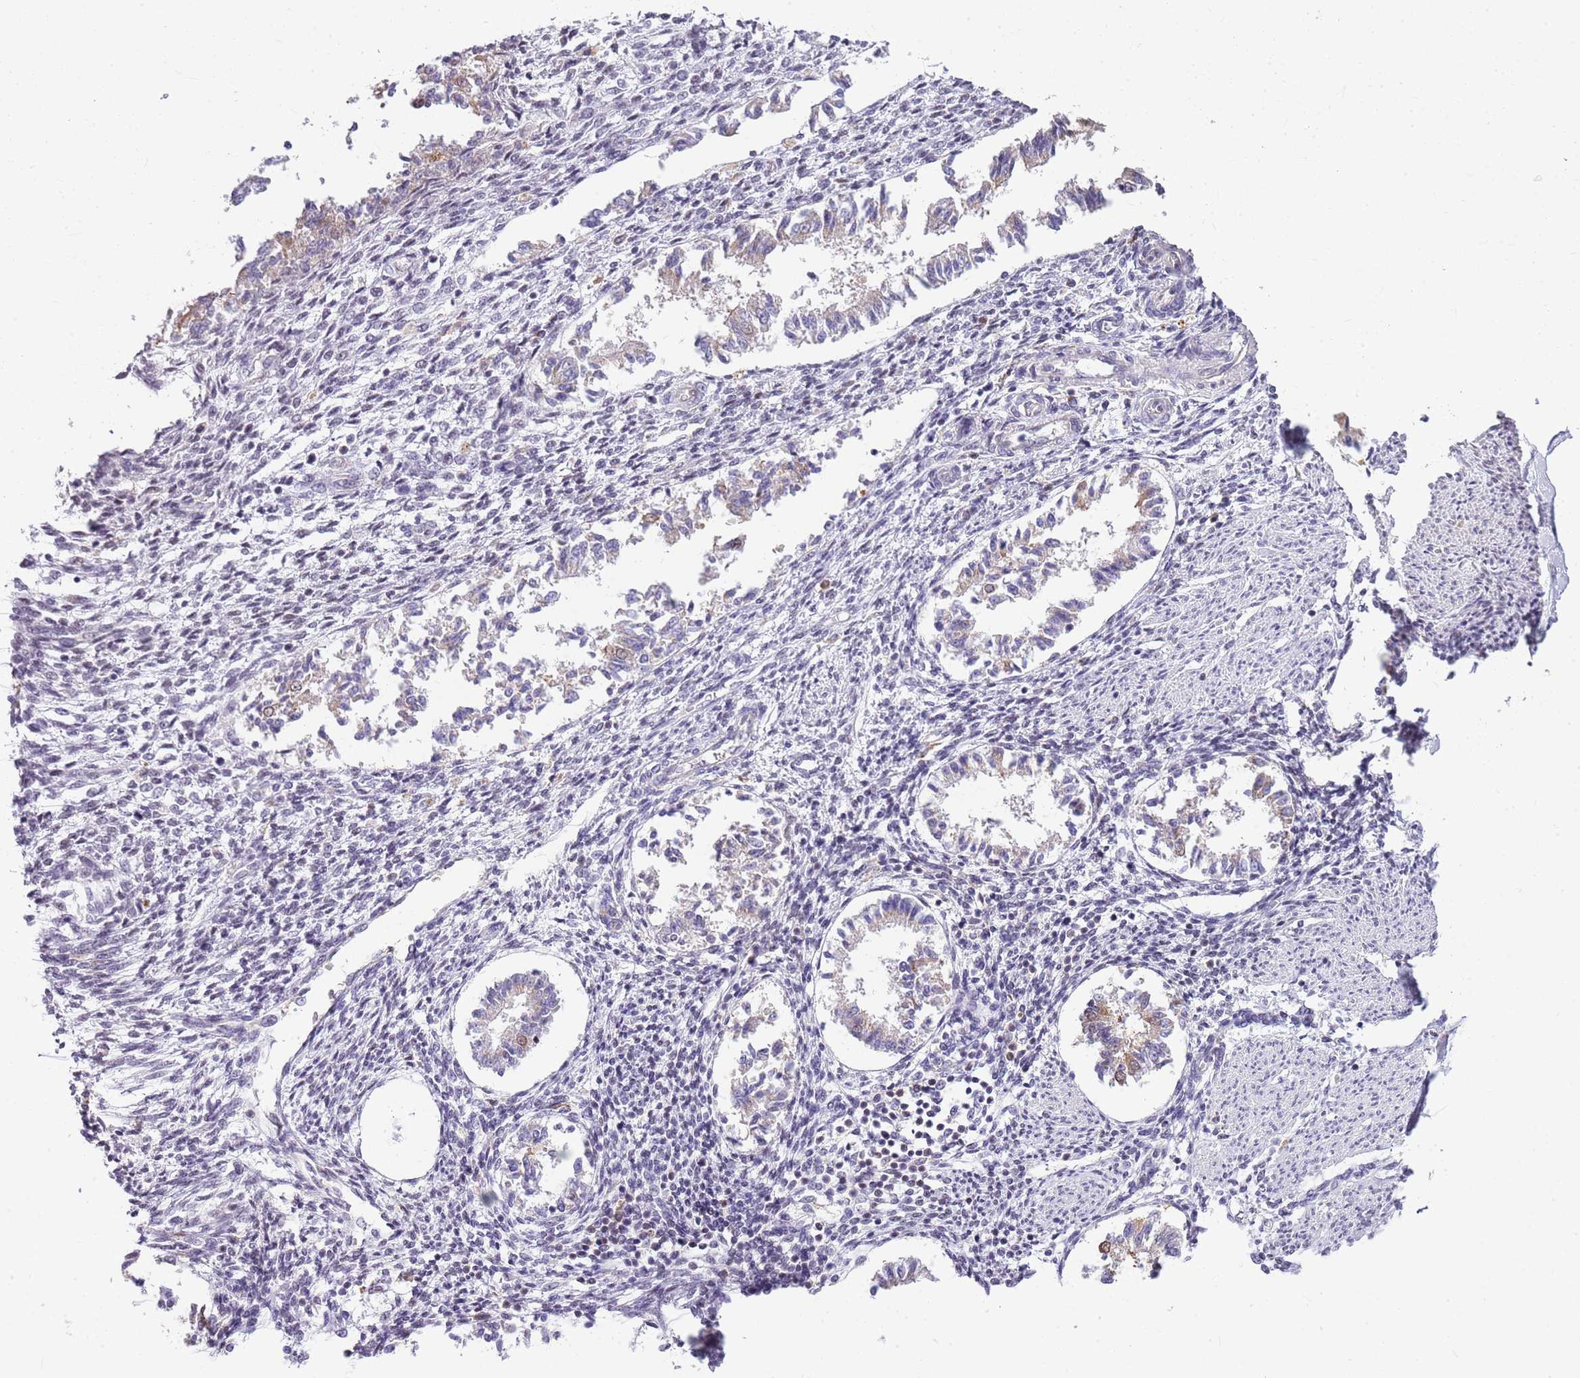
{"staining": {"intensity": "moderate", "quantity": "<25%", "location": "nuclear"}, "tissue": "endometrium", "cell_type": "Cells in endometrial stroma", "image_type": "normal", "snomed": [{"axis": "morphology", "description": "Normal tissue, NOS"}, {"axis": "topography", "description": "Uterus"}, {"axis": "topography", "description": "Endometrium"}], "caption": "Human endometrium stained with a protein marker reveals moderate staining in cells in endometrial stroma.", "gene": "DHX32", "patient": {"sex": "female", "age": 48}}